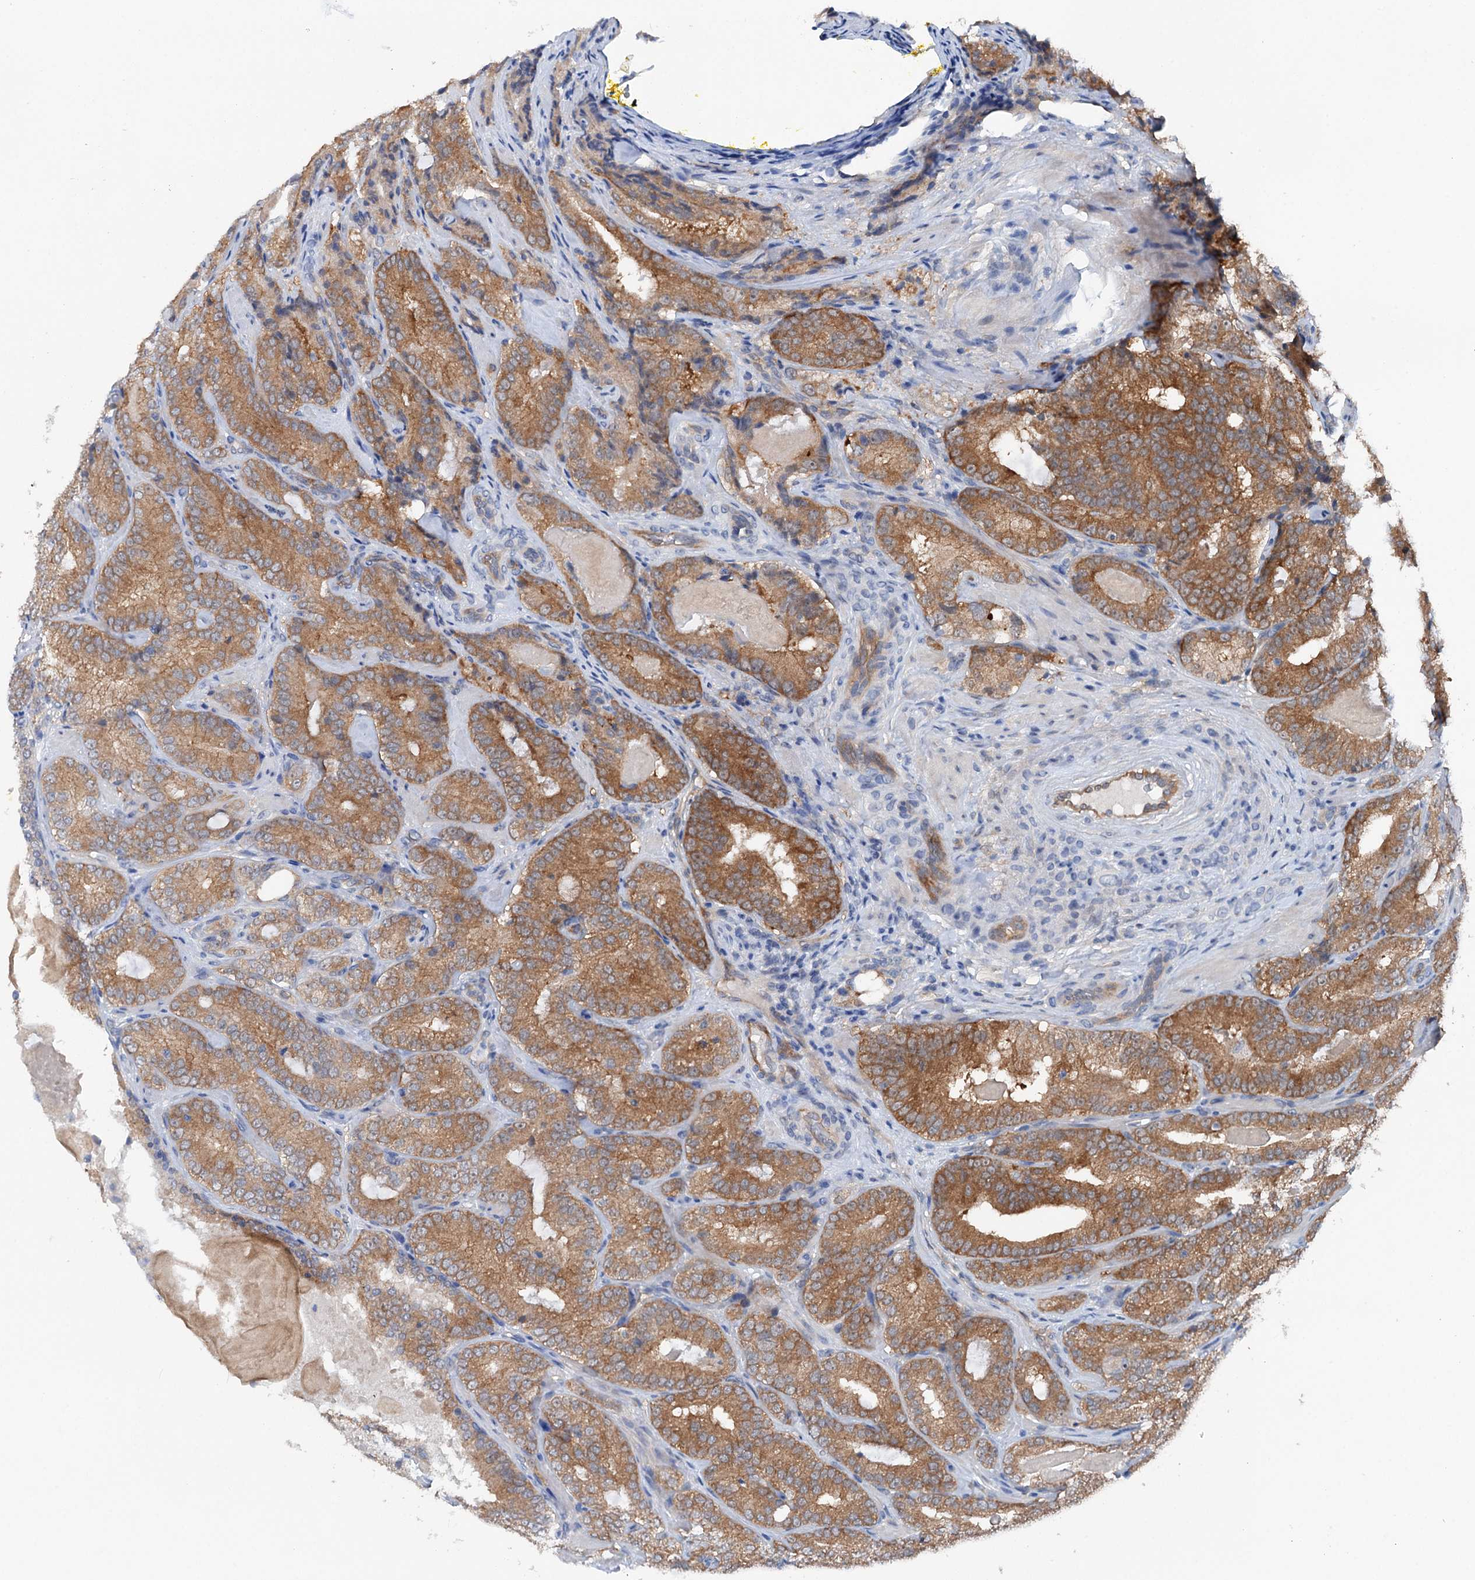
{"staining": {"intensity": "strong", "quantity": ">75%", "location": "cytoplasmic/membranous"}, "tissue": "prostate cancer", "cell_type": "Tumor cells", "image_type": "cancer", "snomed": [{"axis": "morphology", "description": "Adenocarcinoma, High grade"}, {"axis": "topography", "description": "Prostate"}], "caption": "A high amount of strong cytoplasmic/membranous expression is present in about >75% of tumor cells in adenocarcinoma (high-grade) (prostate) tissue.", "gene": "SHROOM1", "patient": {"sex": "male", "age": 57}}